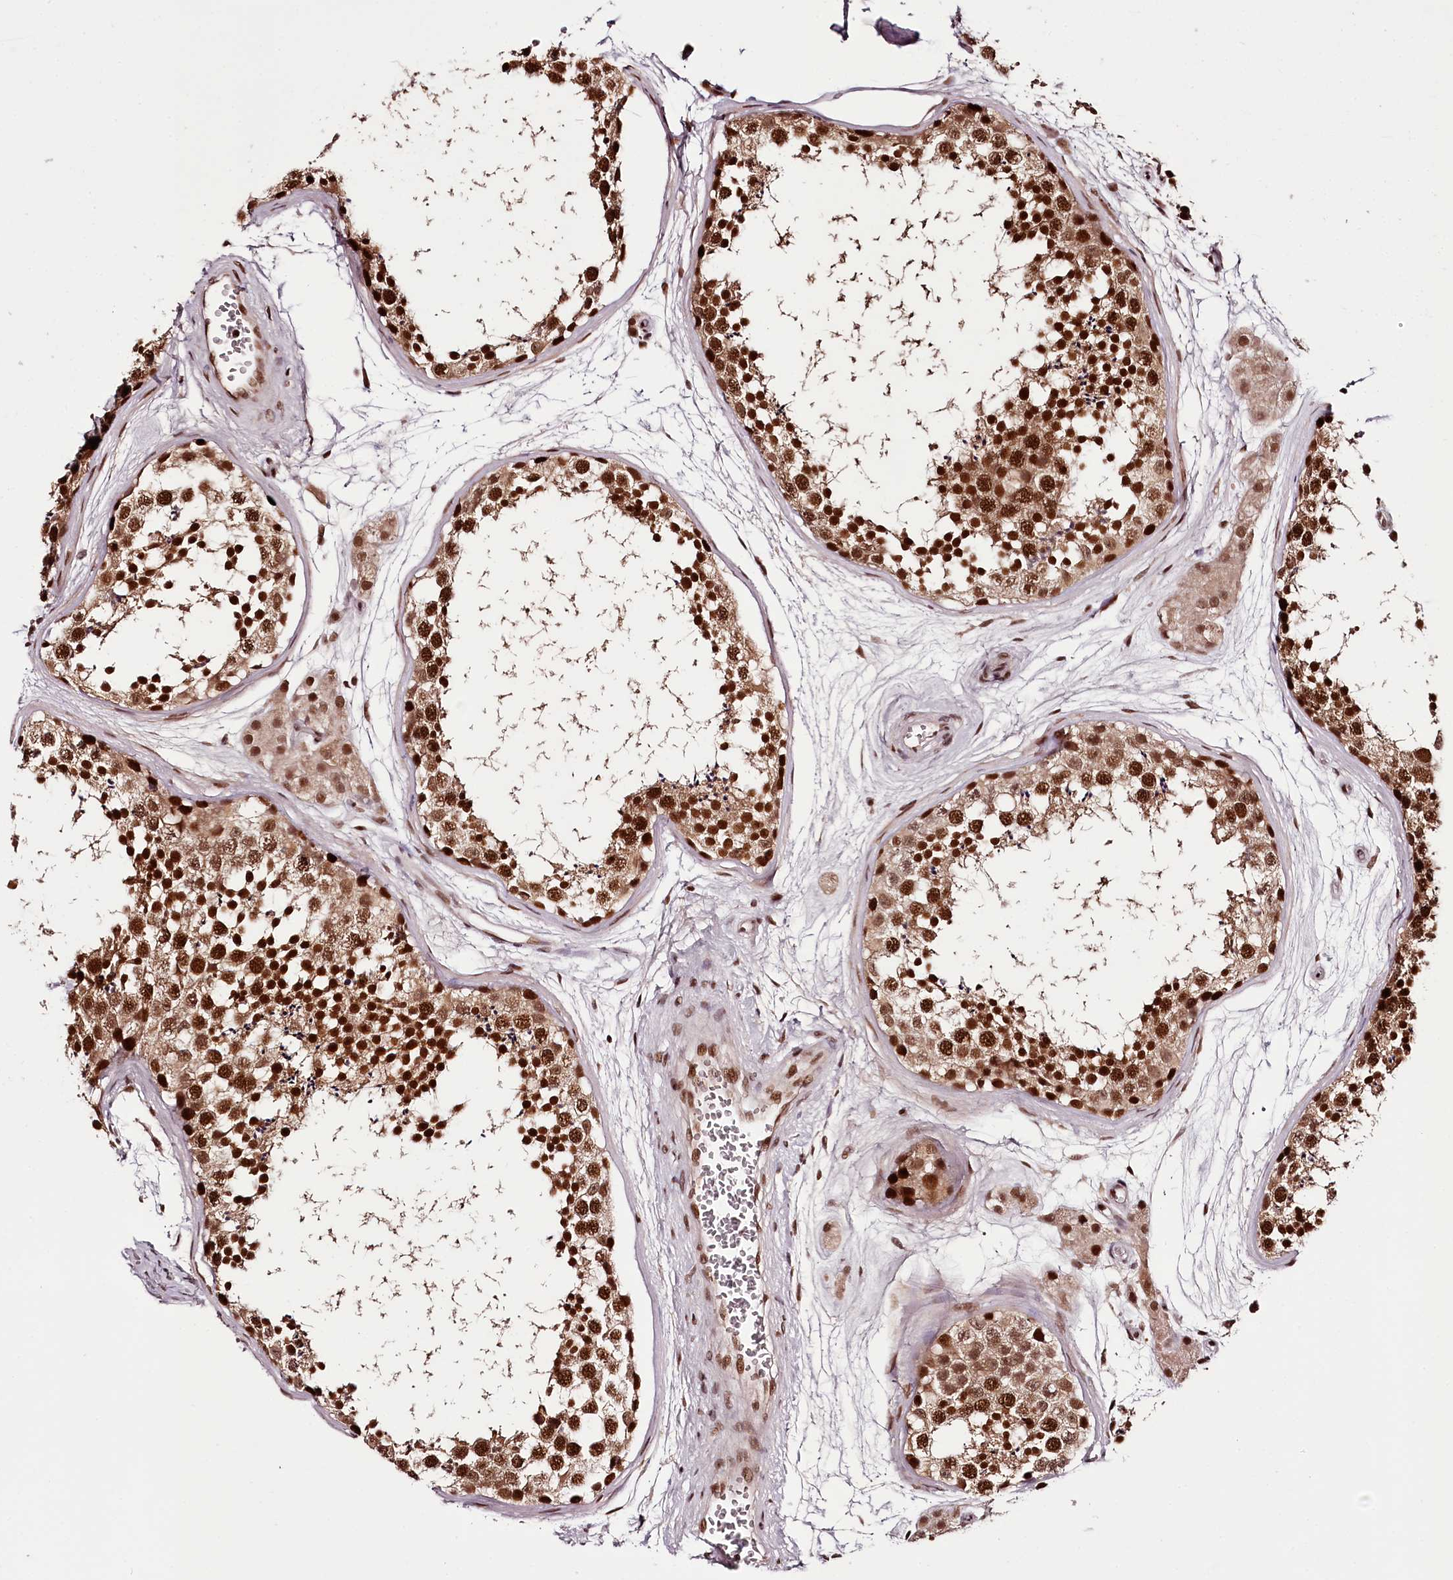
{"staining": {"intensity": "strong", "quantity": ">75%", "location": "nuclear"}, "tissue": "testis", "cell_type": "Cells in seminiferous ducts", "image_type": "normal", "snomed": [{"axis": "morphology", "description": "Normal tissue, NOS"}, {"axis": "topography", "description": "Testis"}], "caption": "DAB immunohistochemical staining of benign testis displays strong nuclear protein staining in approximately >75% of cells in seminiferous ducts. (IHC, brightfield microscopy, high magnification).", "gene": "TTC33", "patient": {"sex": "male", "age": 56}}